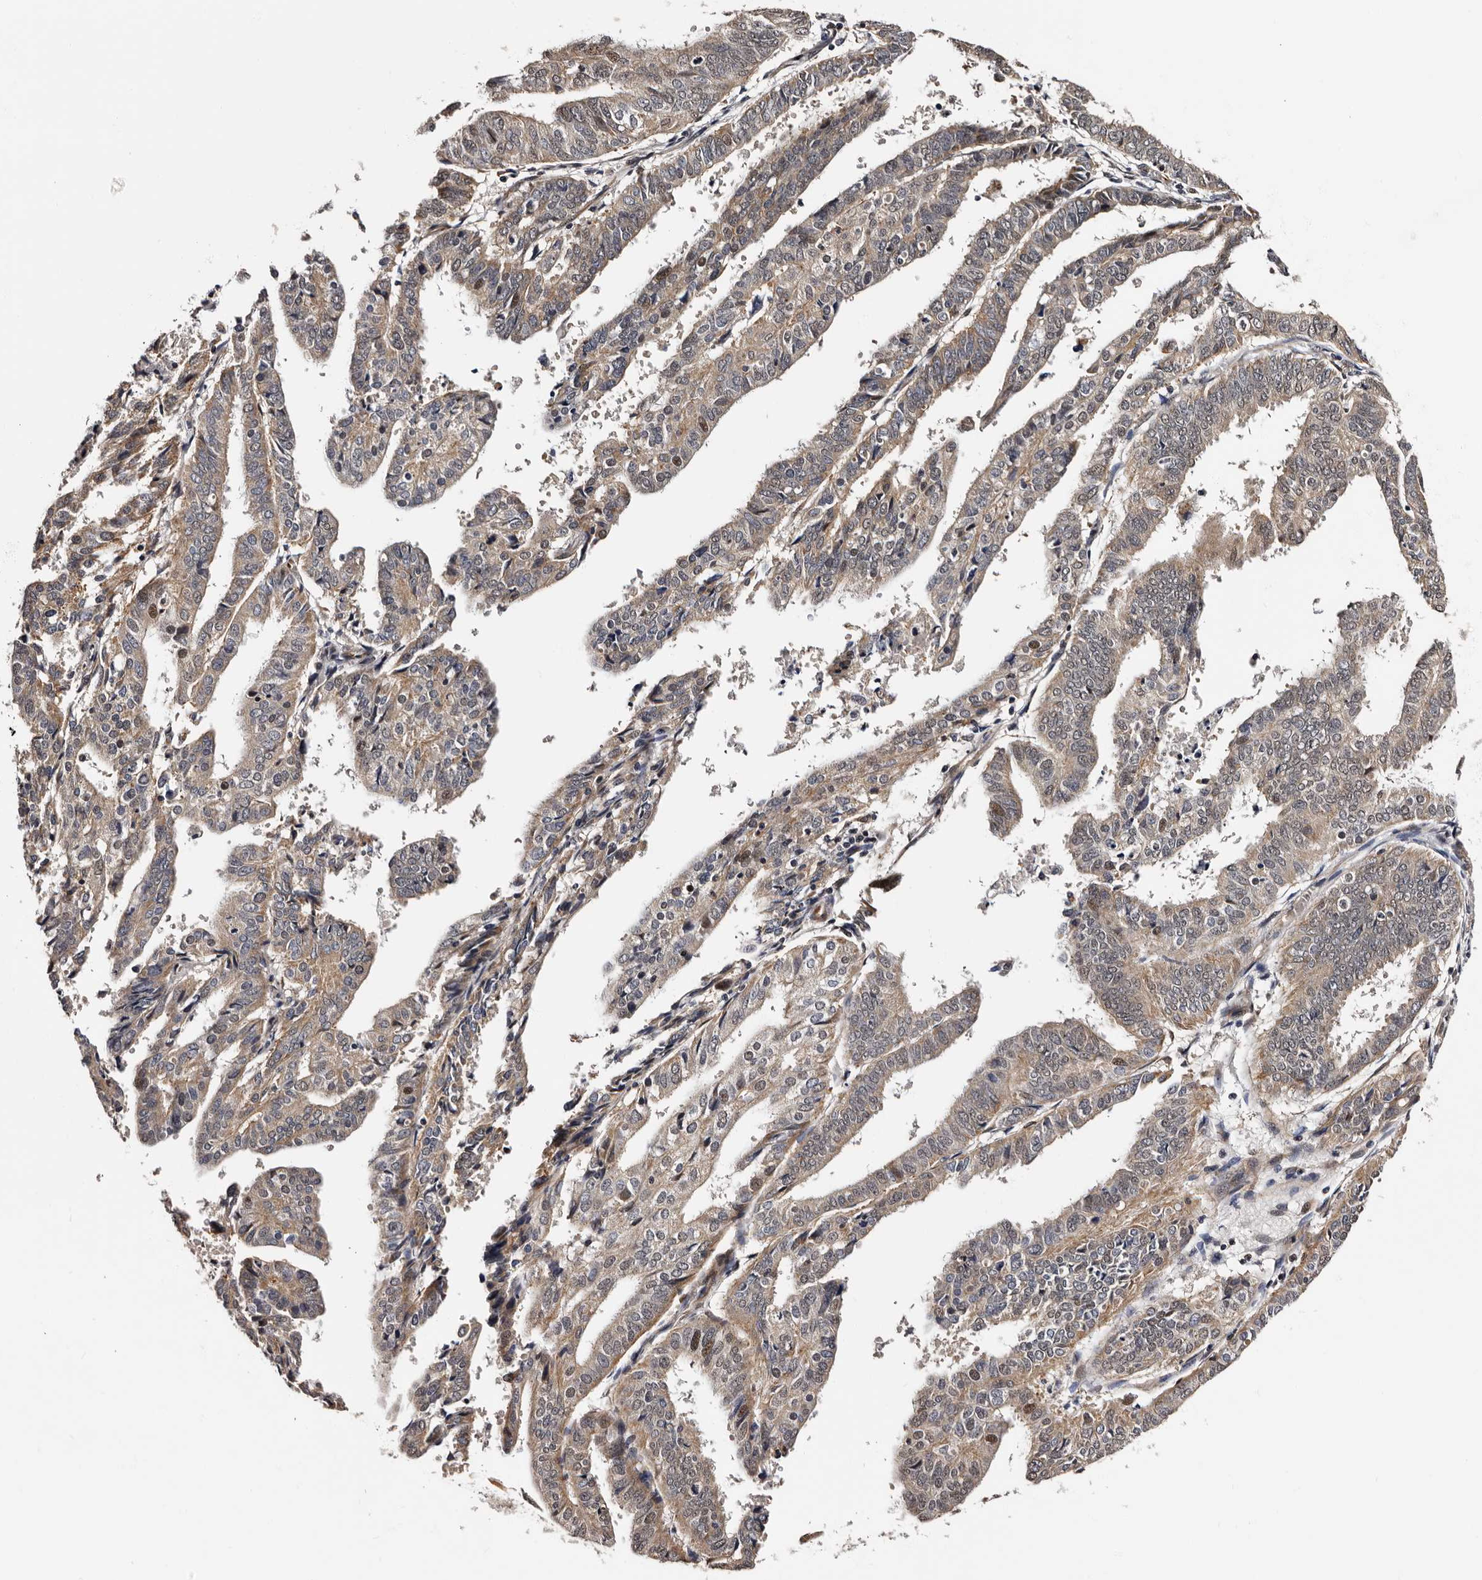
{"staining": {"intensity": "weak", "quantity": ">75%", "location": "cytoplasmic/membranous,nuclear"}, "tissue": "endometrial cancer", "cell_type": "Tumor cells", "image_type": "cancer", "snomed": [{"axis": "morphology", "description": "Adenocarcinoma, NOS"}, {"axis": "topography", "description": "Uterus"}], "caption": "A low amount of weak cytoplasmic/membranous and nuclear staining is present in about >75% of tumor cells in endometrial cancer (adenocarcinoma) tissue. The protein is shown in brown color, while the nuclei are stained blue.", "gene": "GLRX3", "patient": {"sex": "female", "age": 77}}